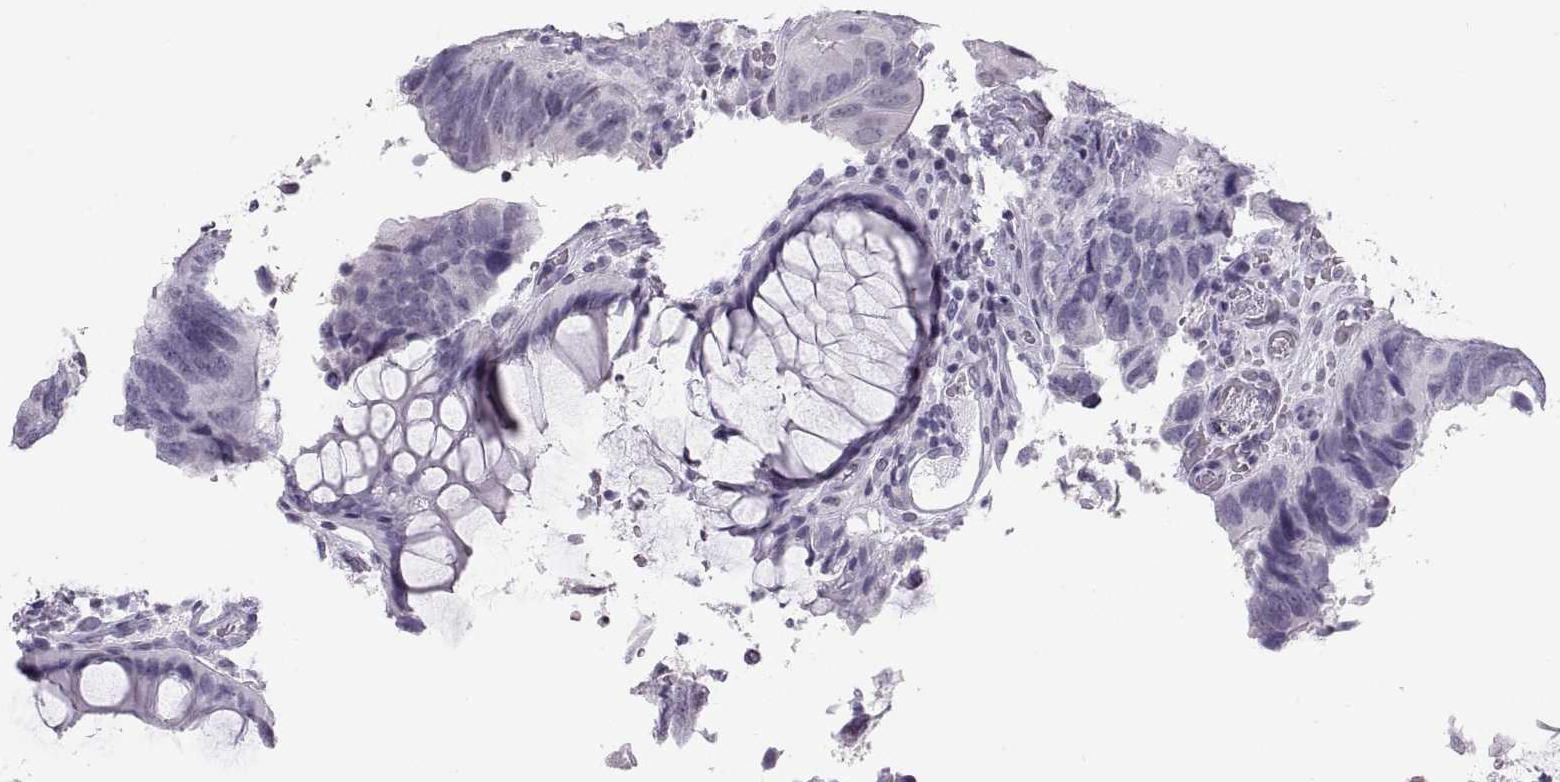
{"staining": {"intensity": "negative", "quantity": "none", "location": "none"}, "tissue": "colorectal cancer", "cell_type": "Tumor cells", "image_type": "cancer", "snomed": [{"axis": "morphology", "description": "Adenocarcinoma, NOS"}, {"axis": "topography", "description": "Colon"}], "caption": "Immunohistochemistry (IHC) of adenocarcinoma (colorectal) shows no staining in tumor cells.", "gene": "CARTPT", "patient": {"sex": "female", "age": 67}}